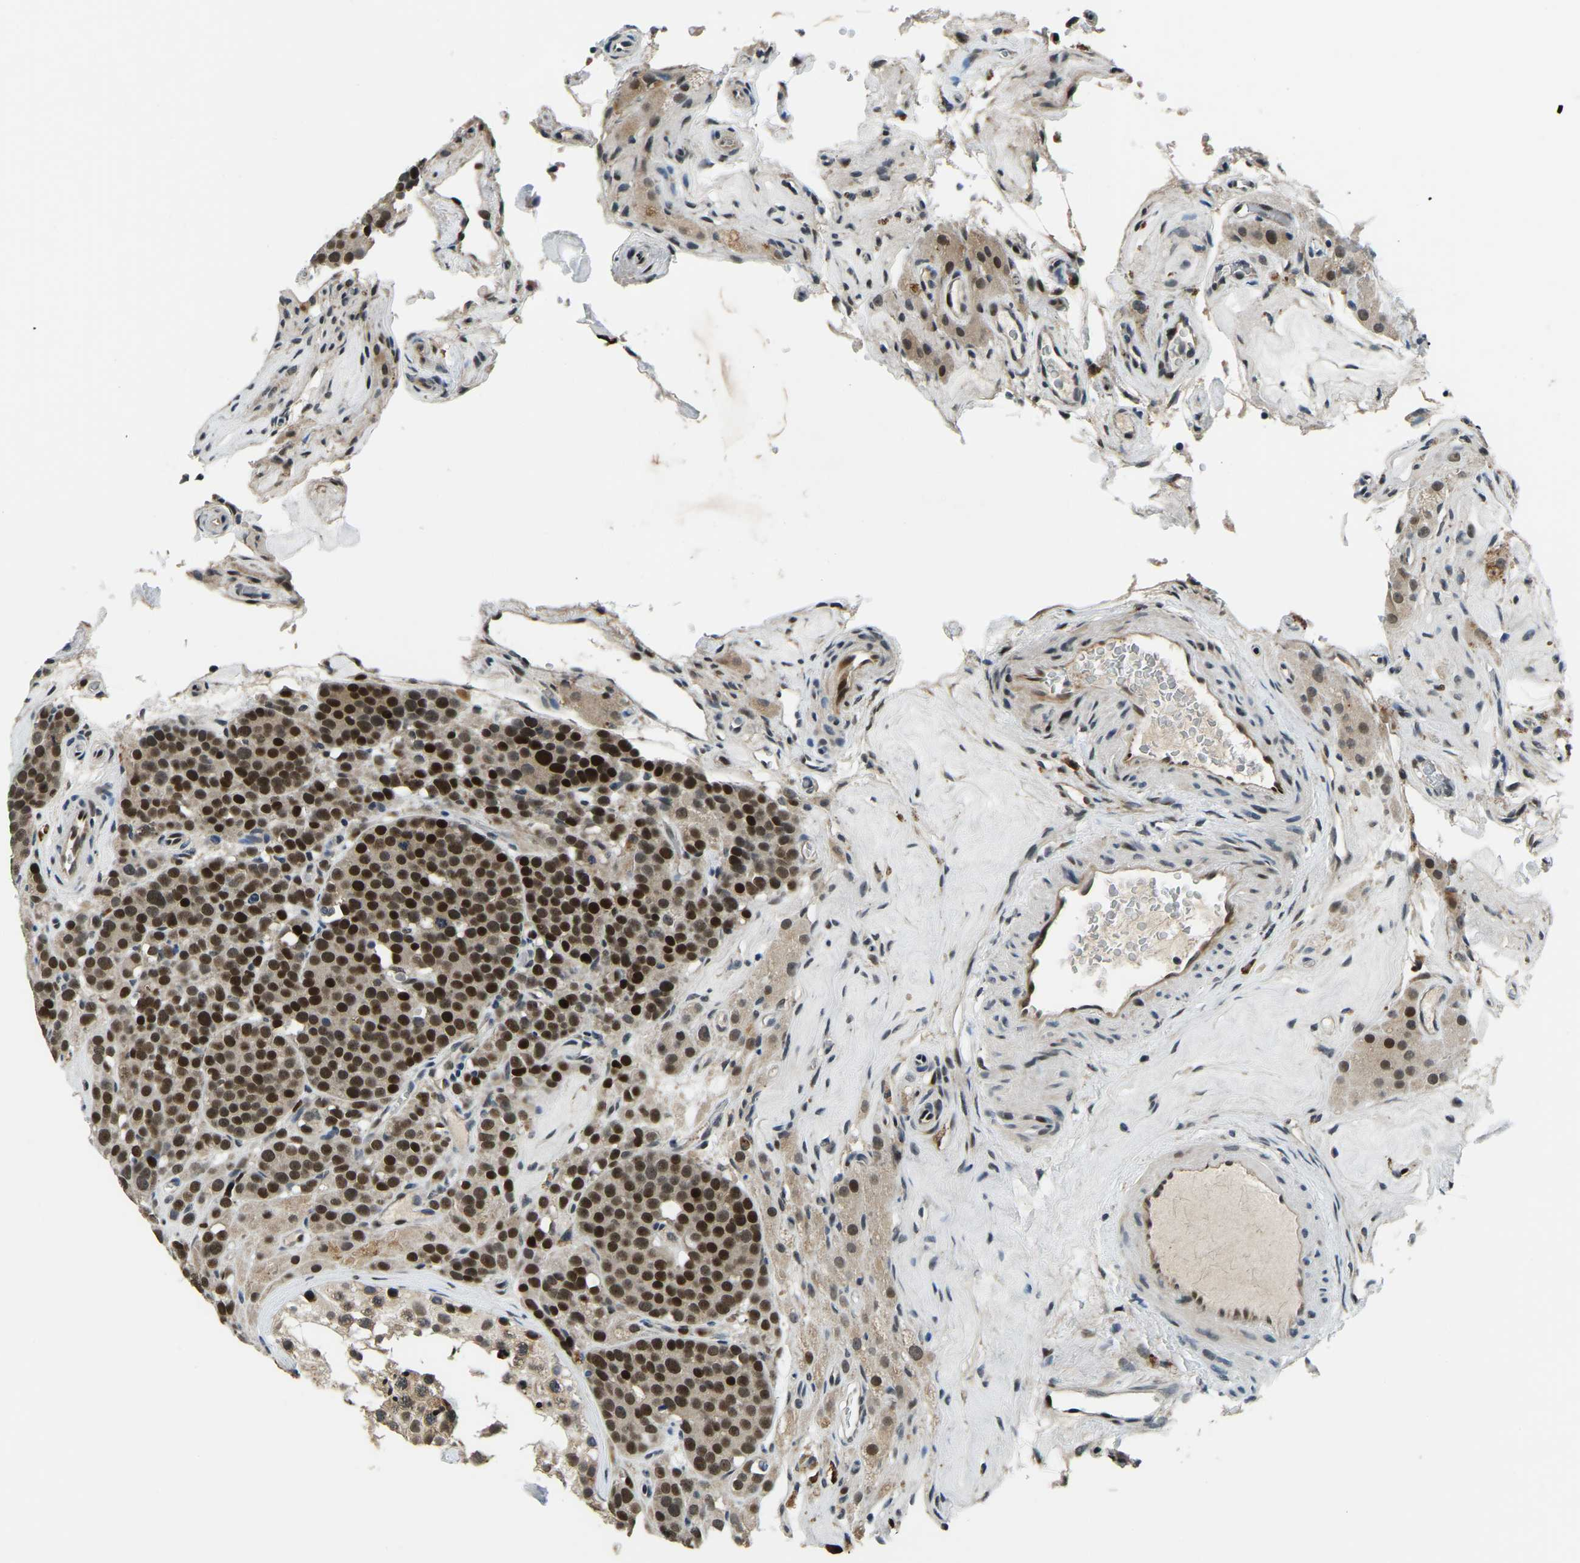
{"staining": {"intensity": "strong", "quantity": ">75%", "location": "nuclear"}, "tissue": "testis cancer", "cell_type": "Tumor cells", "image_type": "cancer", "snomed": [{"axis": "morphology", "description": "Seminoma, NOS"}, {"axis": "topography", "description": "Testis"}], "caption": "IHC micrograph of human testis cancer (seminoma) stained for a protein (brown), which displays high levels of strong nuclear positivity in about >75% of tumor cells.", "gene": "ING2", "patient": {"sex": "male", "age": 71}}